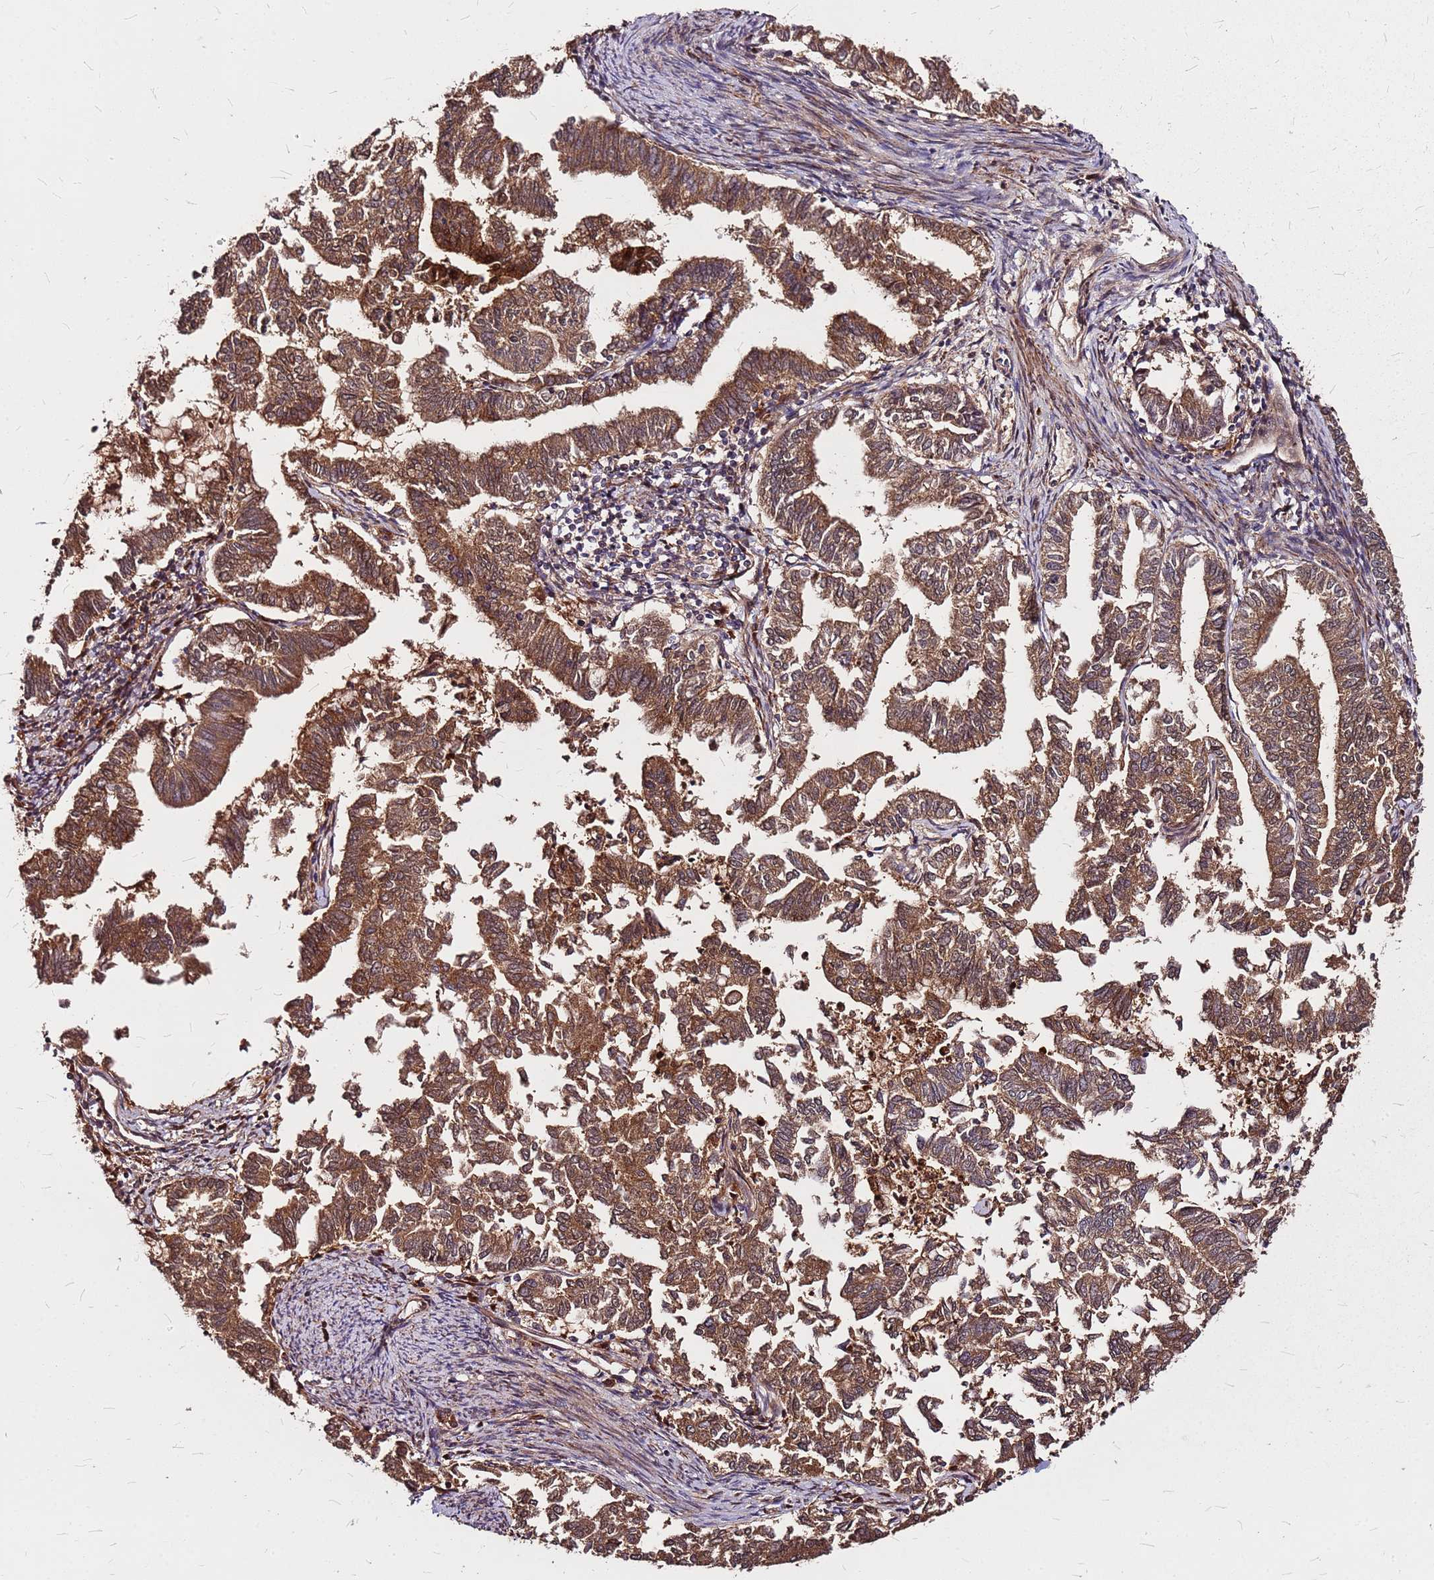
{"staining": {"intensity": "strong", "quantity": ">75%", "location": "cytoplasmic/membranous"}, "tissue": "endometrial cancer", "cell_type": "Tumor cells", "image_type": "cancer", "snomed": [{"axis": "morphology", "description": "Adenocarcinoma, NOS"}, {"axis": "topography", "description": "Endometrium"}], "caption": "An image showing strong cytoplasmic/membranous positivity in about >75% of tumor cells in endometrial adenocarcinoma, as visualized by brown immunohistochemical staining.", "gene": "LYPLAL1", "patient": {"sex": "female", "age": 79}}